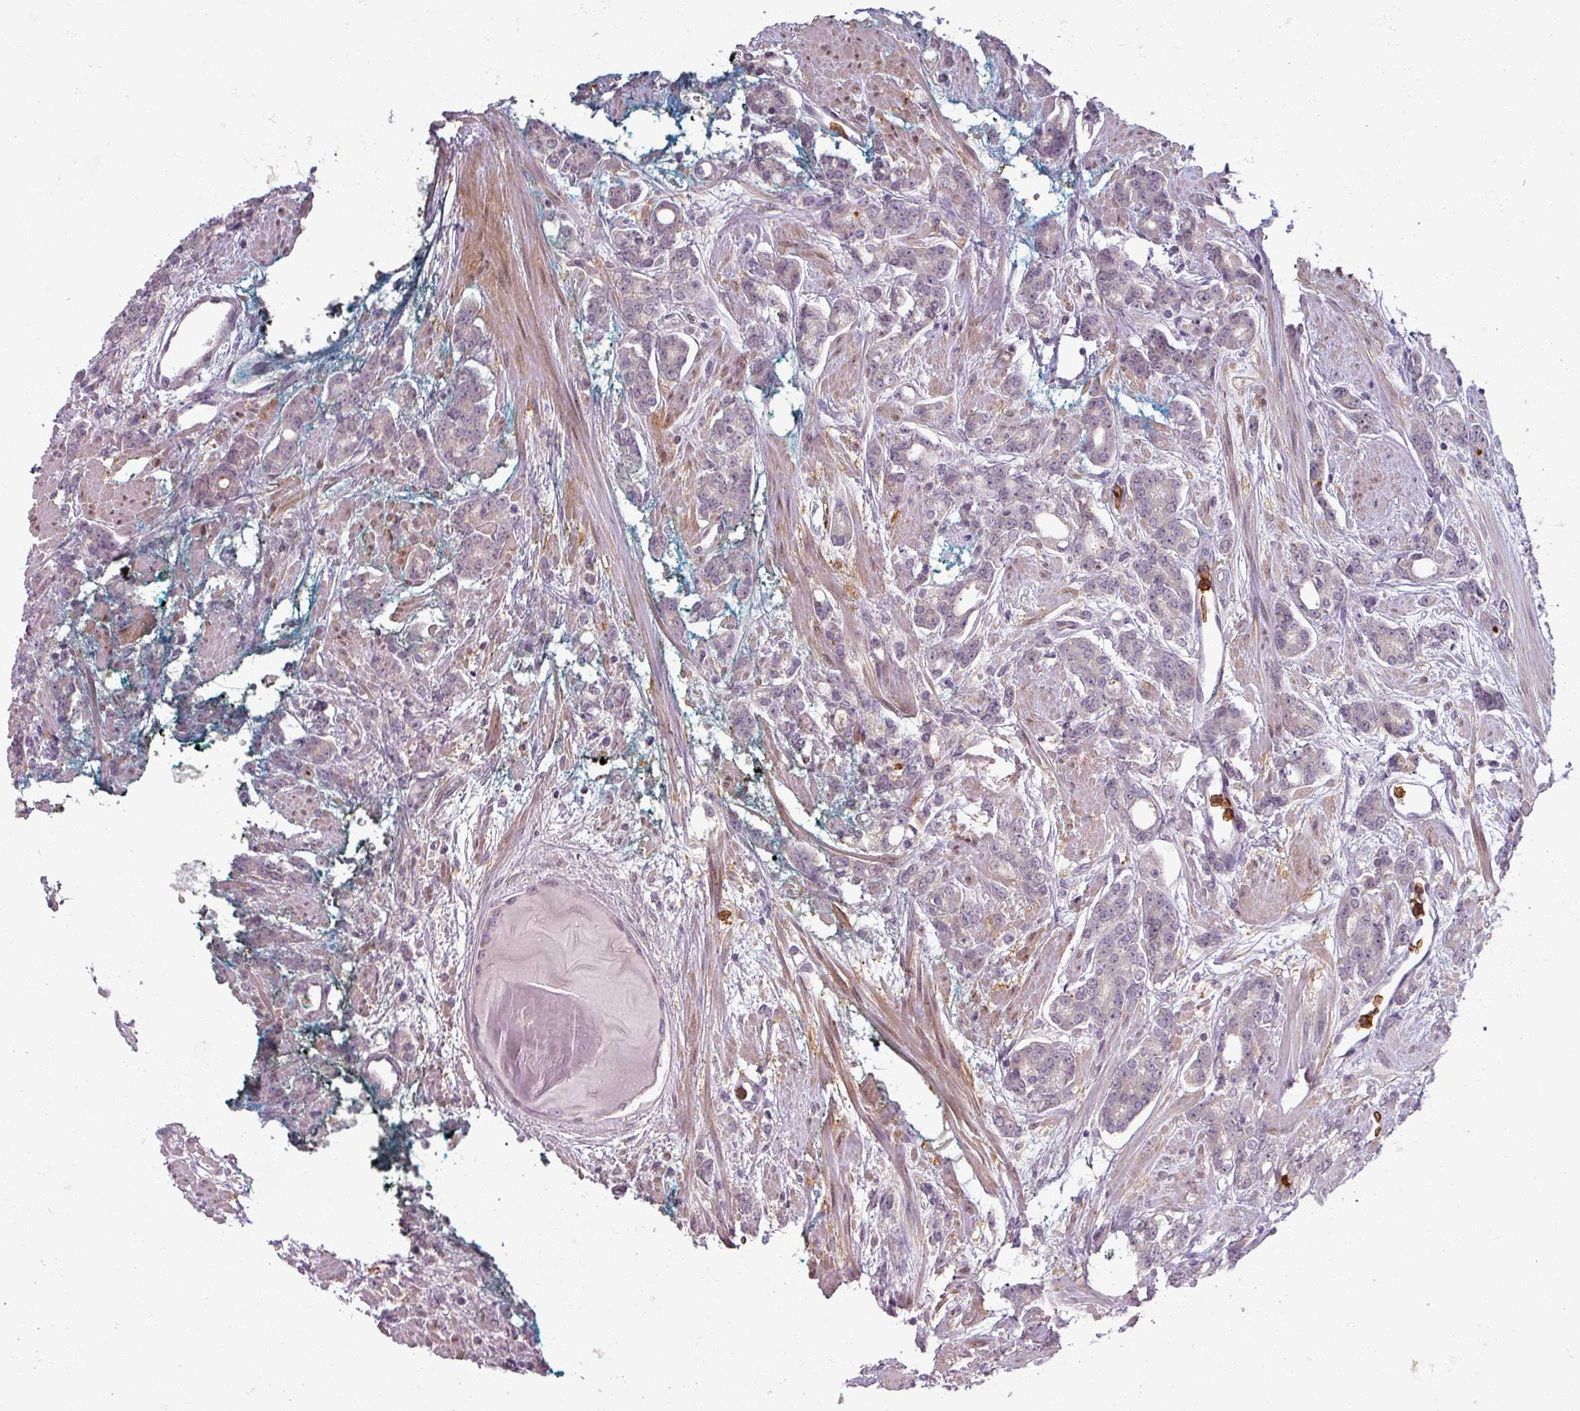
{"staining": {"intensity": "negative", "quantity": "none", "location": "none"}, "tissue": "prostate cancer", "cell_type": "Tumor cells", "image_type": "cancer", "snomed": [{"axis": "morphology", "description": "Adenocarcinoma, High grade"}, {"axis": "topography", "description": "Prostate"}], "caption": "Prostate cancer (adenocarcinoma (high-grade)) was stained to show a protein in brown. There is no significant expression in tumor cells.", "gene": "MAGEC3", "patient": {"sex": "male", "age": 62}}